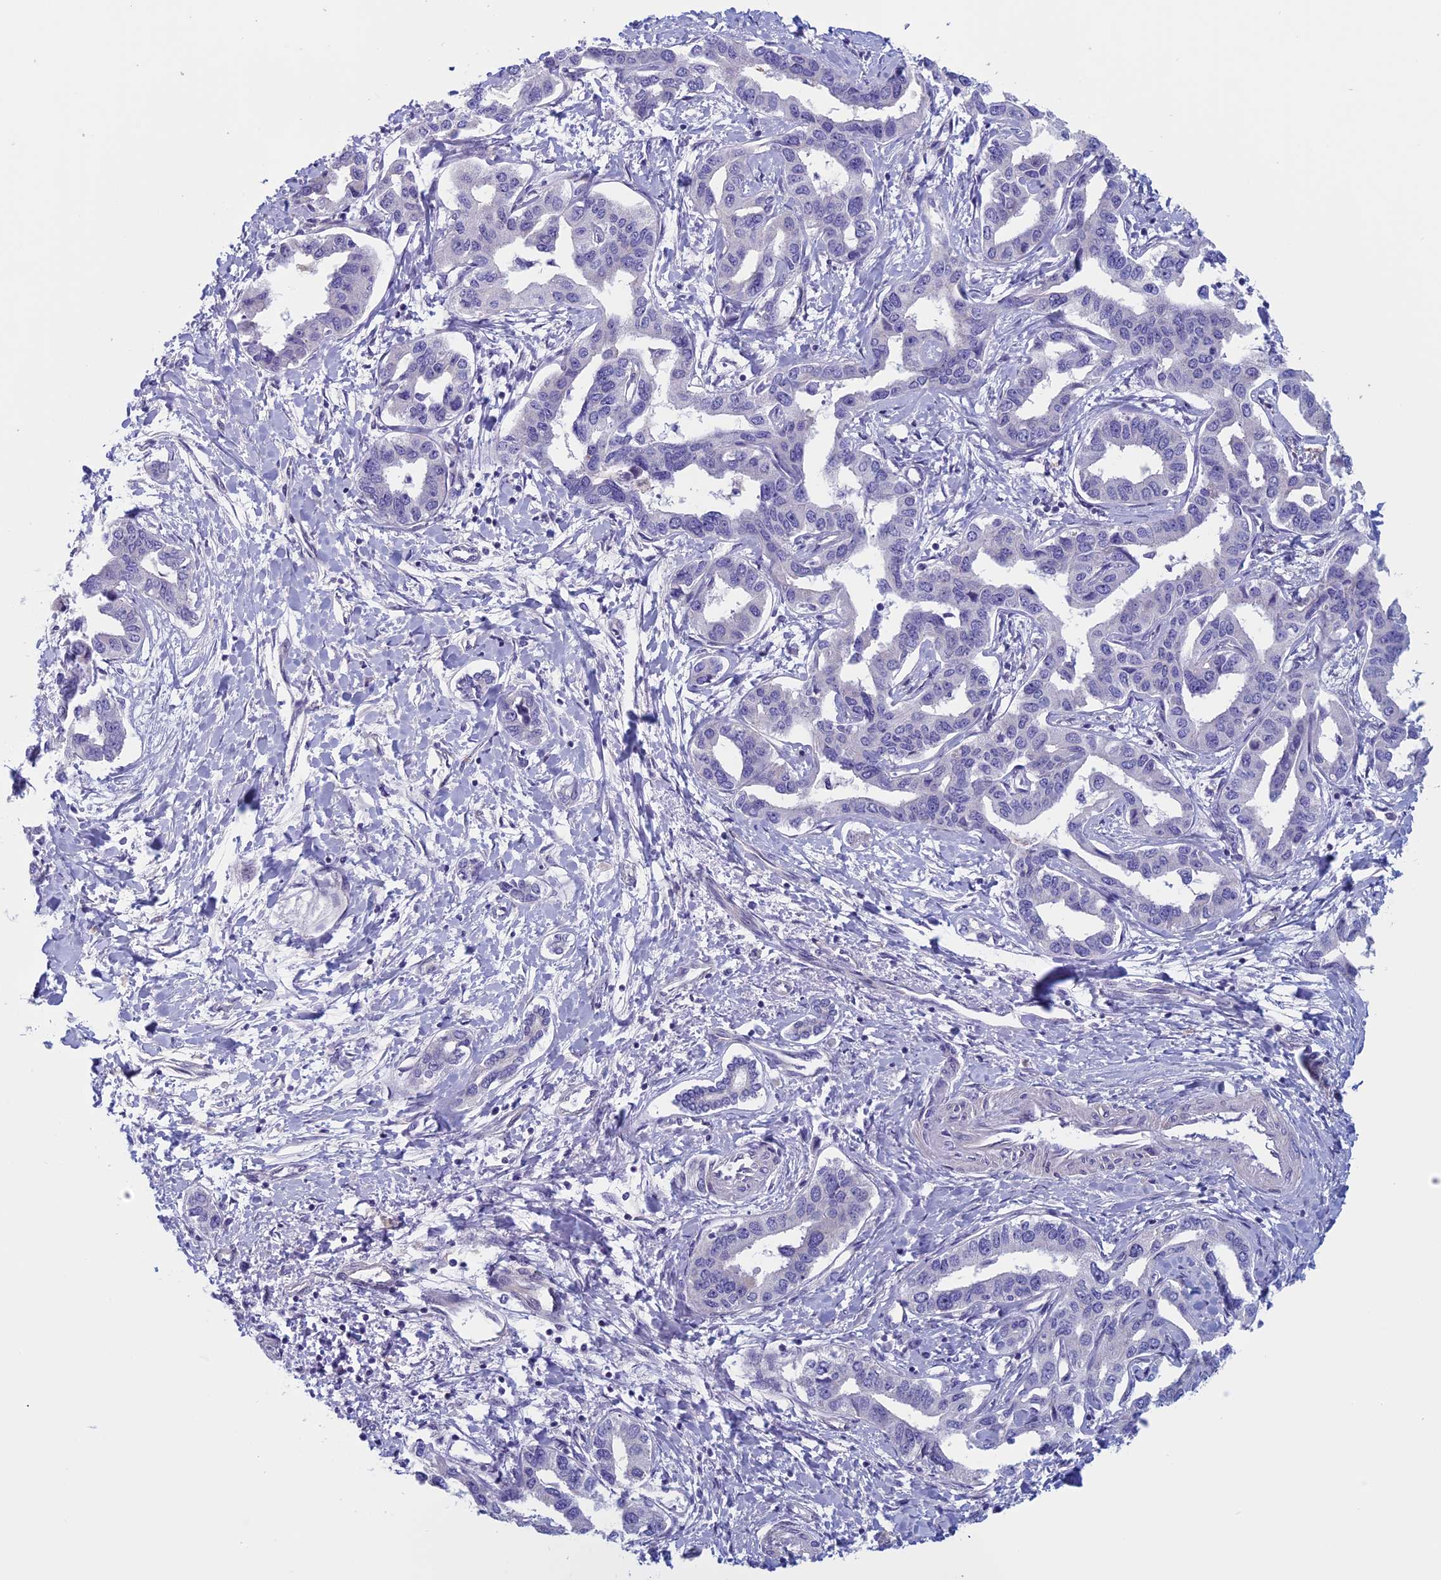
{"staining": {"intensity": "negative", "quantity": "none", "location": "none"}, "tissue": "liver cancer", "cell_type": "Tumor cells", "image_type": "cancer", "snomed": [{"axis": "morphology", "description": "Cholangiocarcinoma"}, {"axis": "topography", "description": "Liver"}], "caption": "The image shows no significant staining in tumor cells of liver cholangiocarcinoma. The staining was performed using DAB (3,3'-diaminobenzidine) to visualize the protein expression in brown, while the nuclei were stained in blue with hematoxylin (Magnification: 20x).", "gene": "CNOT6L", "patient": {"sex": "male", "age": 59}}